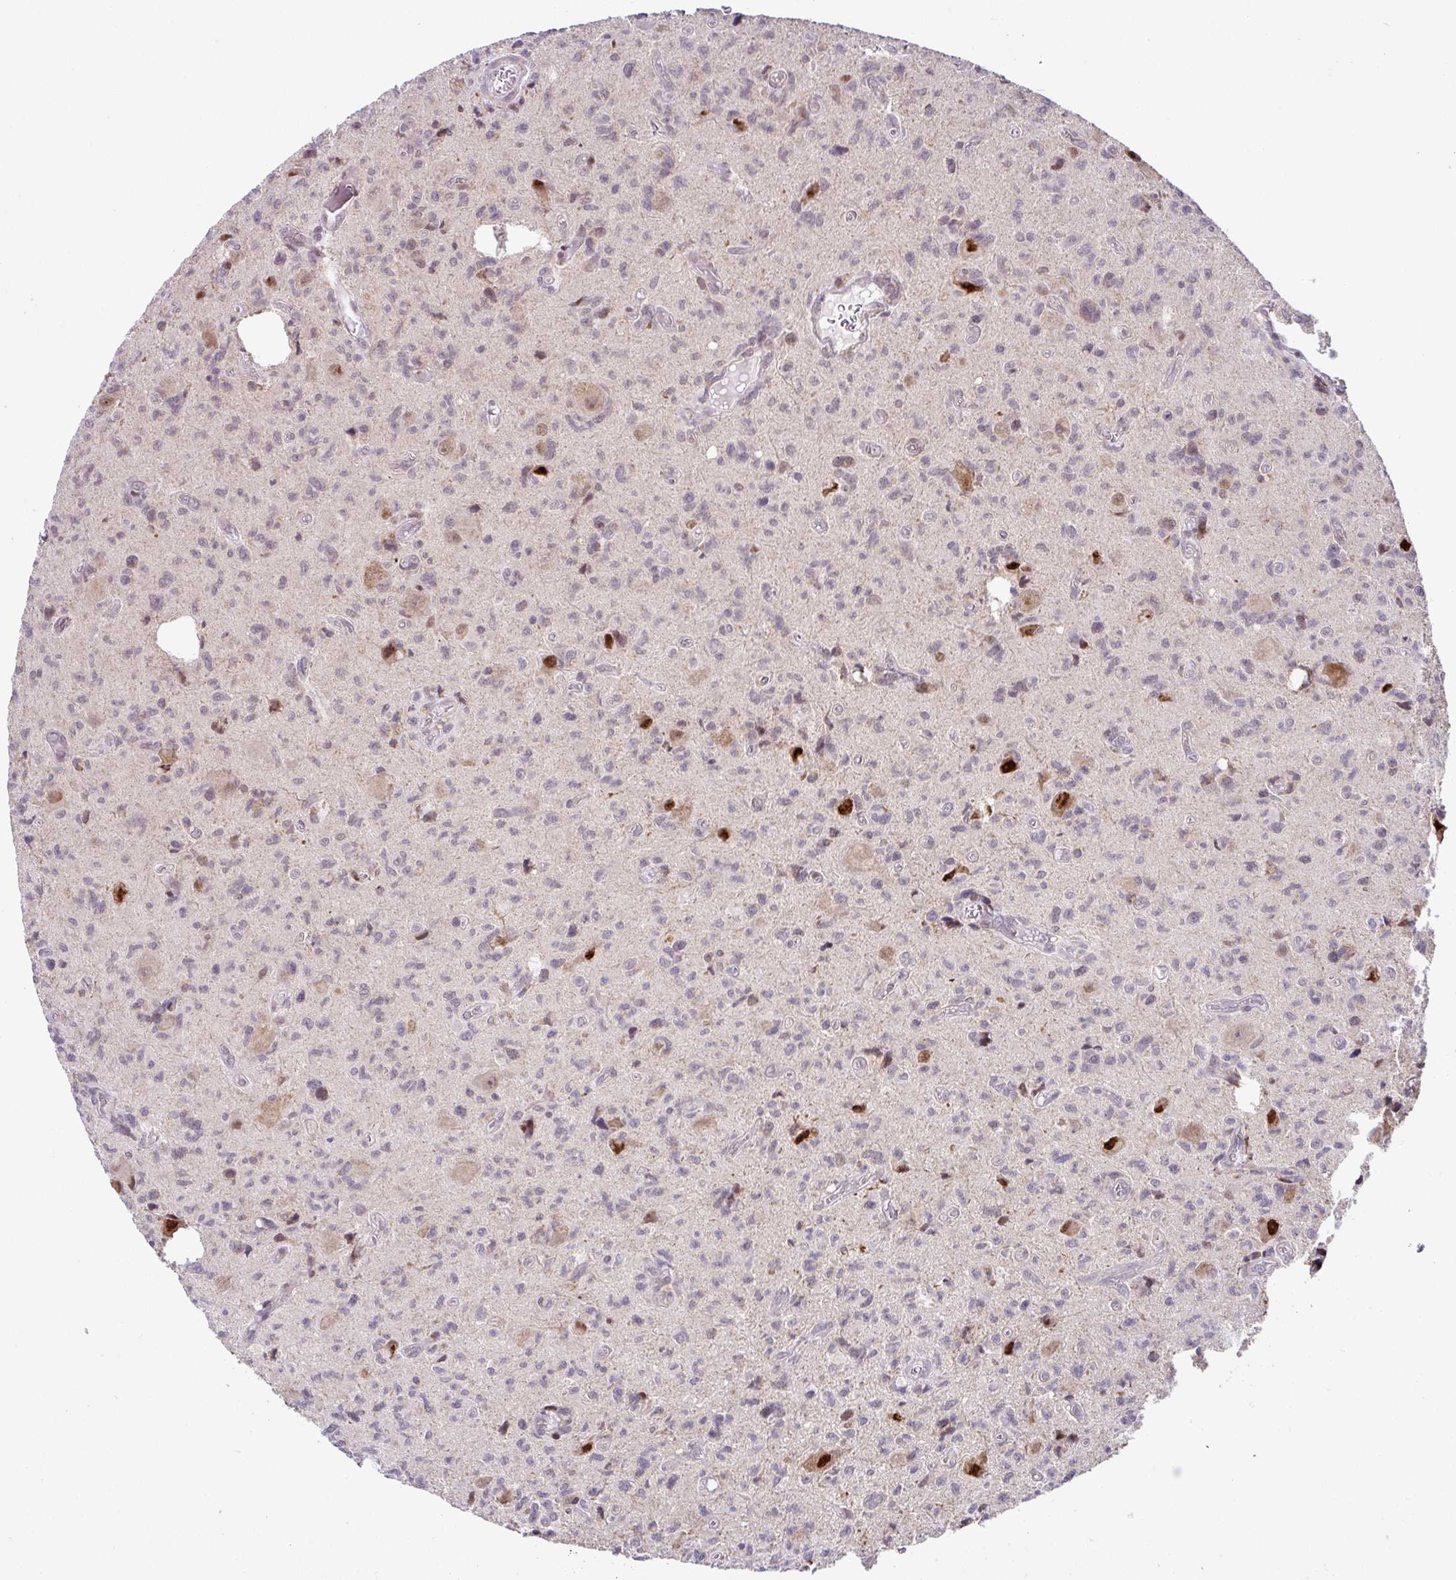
{"staining": {"intensity": "moderate", "quantity": "<25%", "location": "cytoplasmic/membranous,nuclear"}, "tissue": "glioma", "cell_type": "Tumor cells", "image_type": "cancer", "snomed": [{"axis": "morphology", "description": "Glioma, malignant, High grade"}, {"axis": "topography", "description": "Brain"}], "caption": "Immunohistochemistry (IHC) micrograph of neoplastic tissue: human malignant high-grade glioma stained using immunohistochemistry (IHC) shows low levels of moderate protein expression localized specifically in the cytoplasmic/membranous and nuclear of tumor cells, appearing as a cytoplasmic/membranous and nuclear brown color.", "gene": "SARS2", "patient": {"sex": "male", "age": 76}}